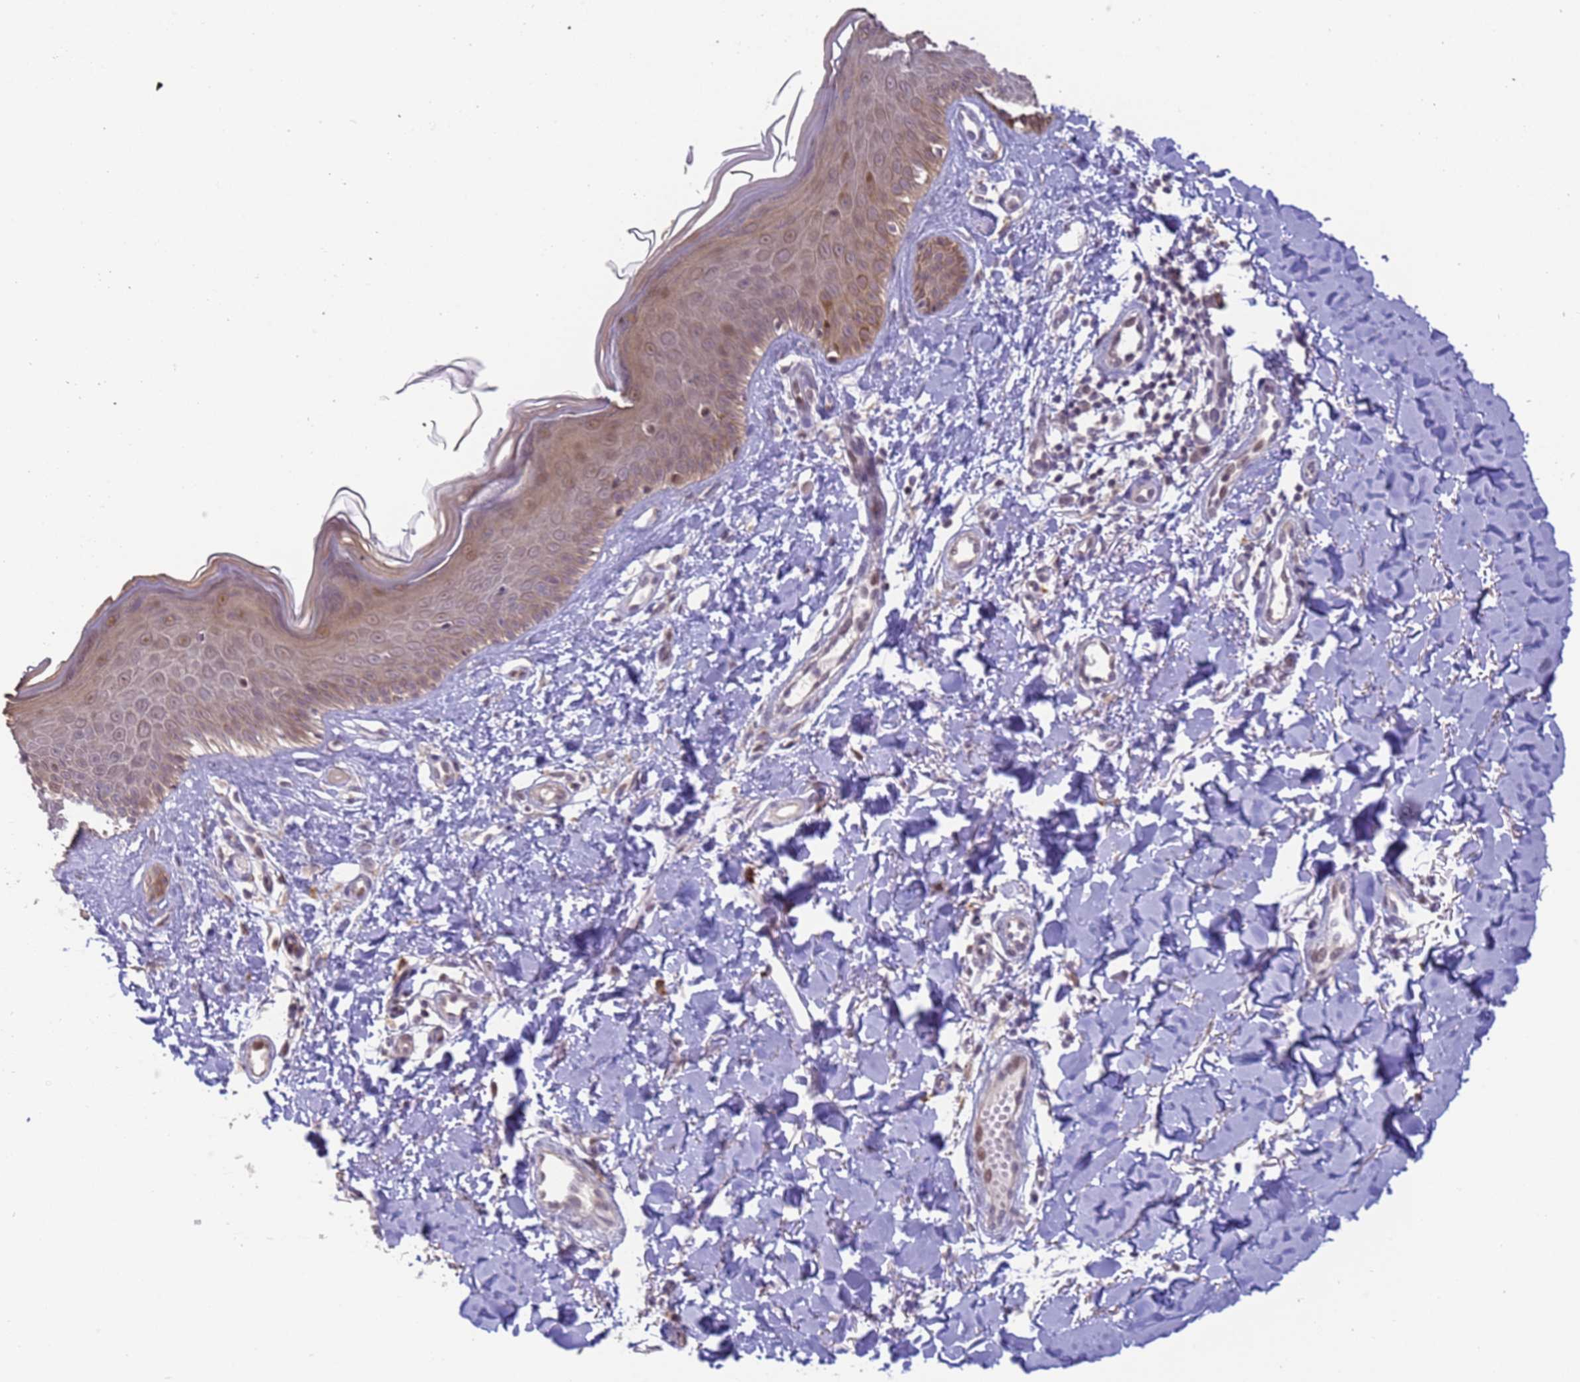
{"staining": {"intensity": "negative", "quantity": "none", "location": "none"}, "tissue": "skin", "cell_type": "Fibroblasts", "image_type": "normal", "snomed": [{"axis": "morphology", "description": "Normal tissue, NOS"}, {"axis": "topography", "description": "Skin"}], "caption": "High magnification brightfield microscopy of normal skin stained with DAB (3,3'-diaminobenzidine) (brown) and counterstained with hematoxylin (blue): fibroblasts show no significant expression. (DAB immunohistochemistry, high magnification).", "gene": "VWA3A", "patient": {"sex": "male", "age": 52}}